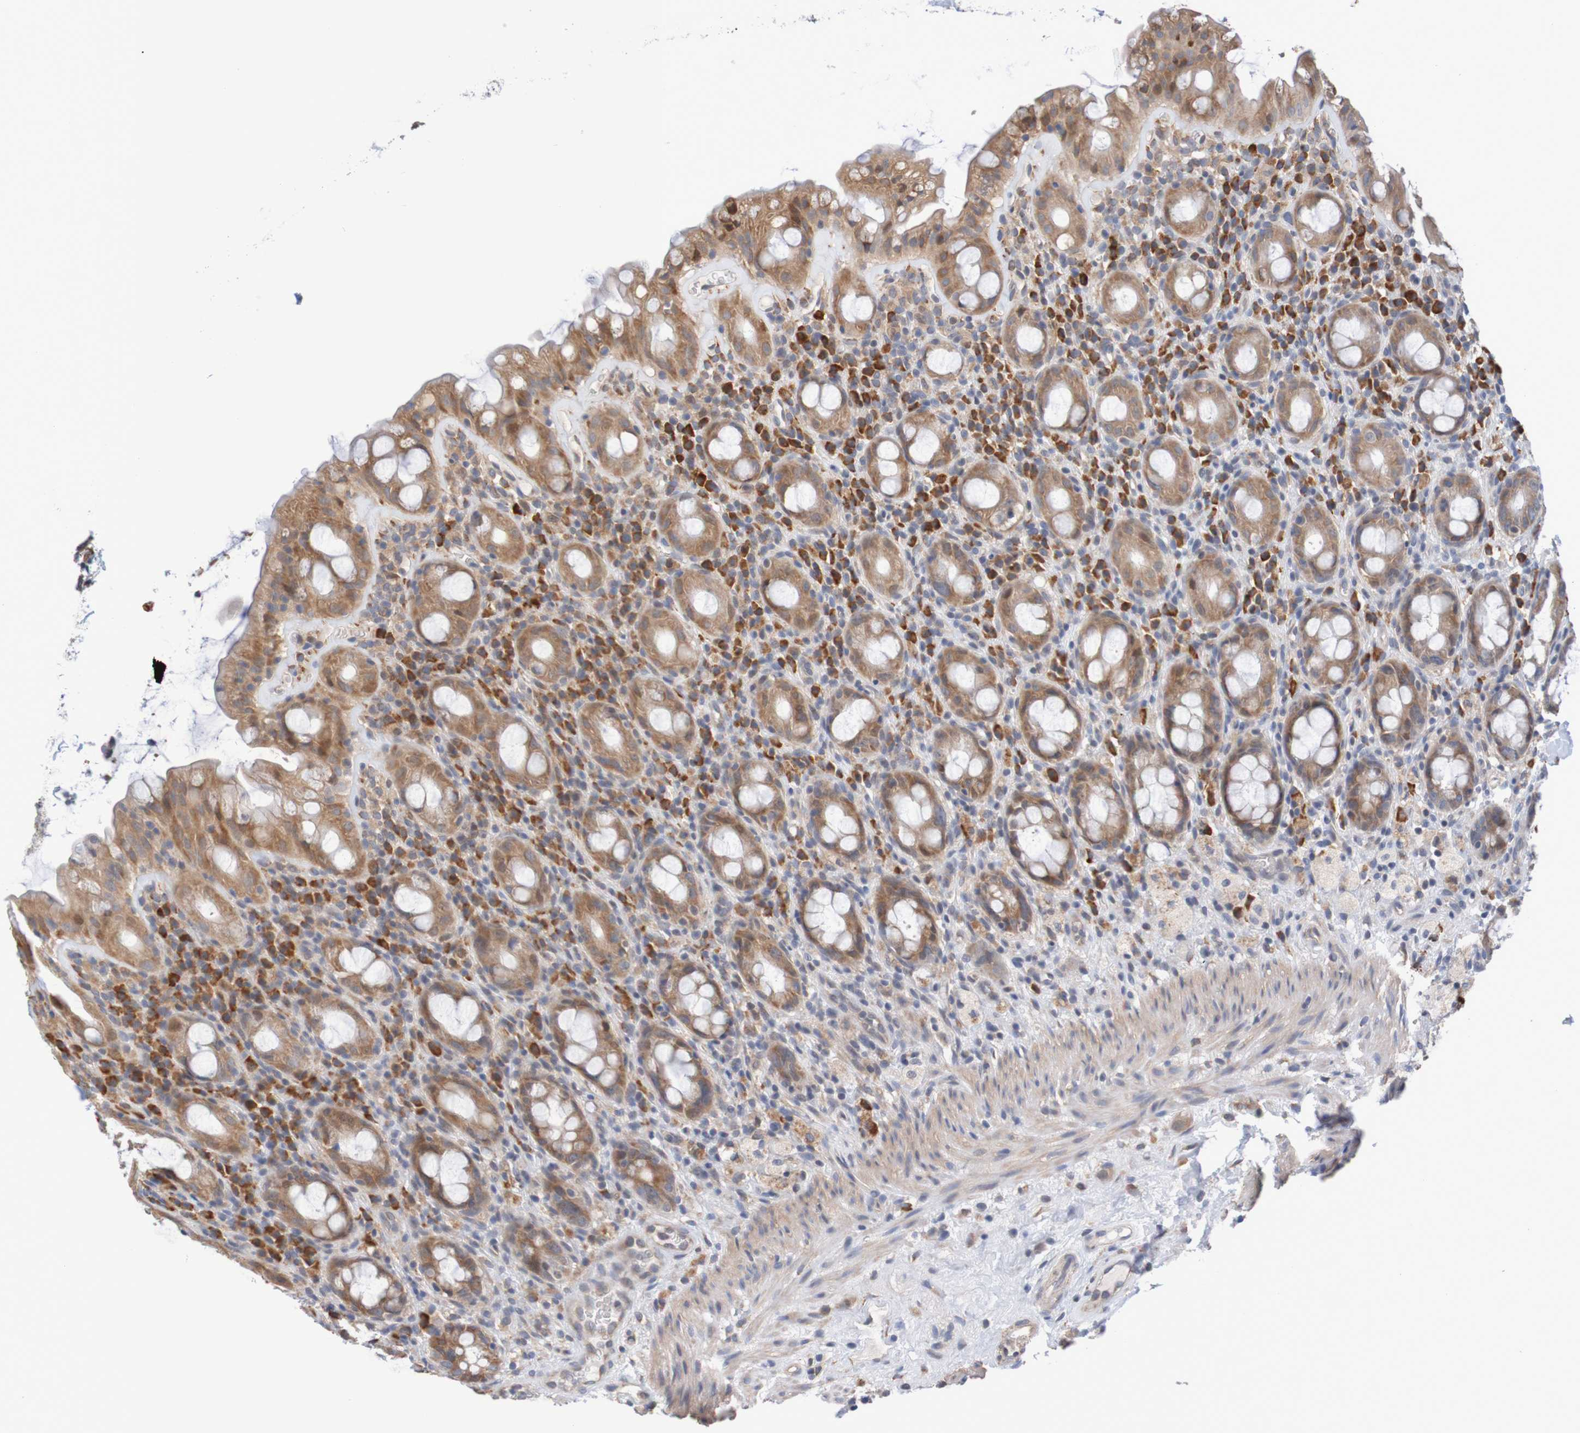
{"staining": {"intensity": "moderate", "quantity": ">75%", "location": "cytoplasmic/membranous"}, "tissue": "rectum", "cell_type": "Glandular cells", "image_type": "normal", "snomed": [{"axis": "morphology", "description": "Normal tissue, NOS"}, {"axis": "topography", "description": "Rectum"}], "caption": "A high-resolution image shows immunohistochemistry staining of normal rectum, which displays moderate cytoplasmic/membranous positivity in approximately >75% of glandular cells. (IHC, brightfield microscopy, high magnification).", "gene": "CLDN18", "patient": {"sex": "male", "age": 44}}